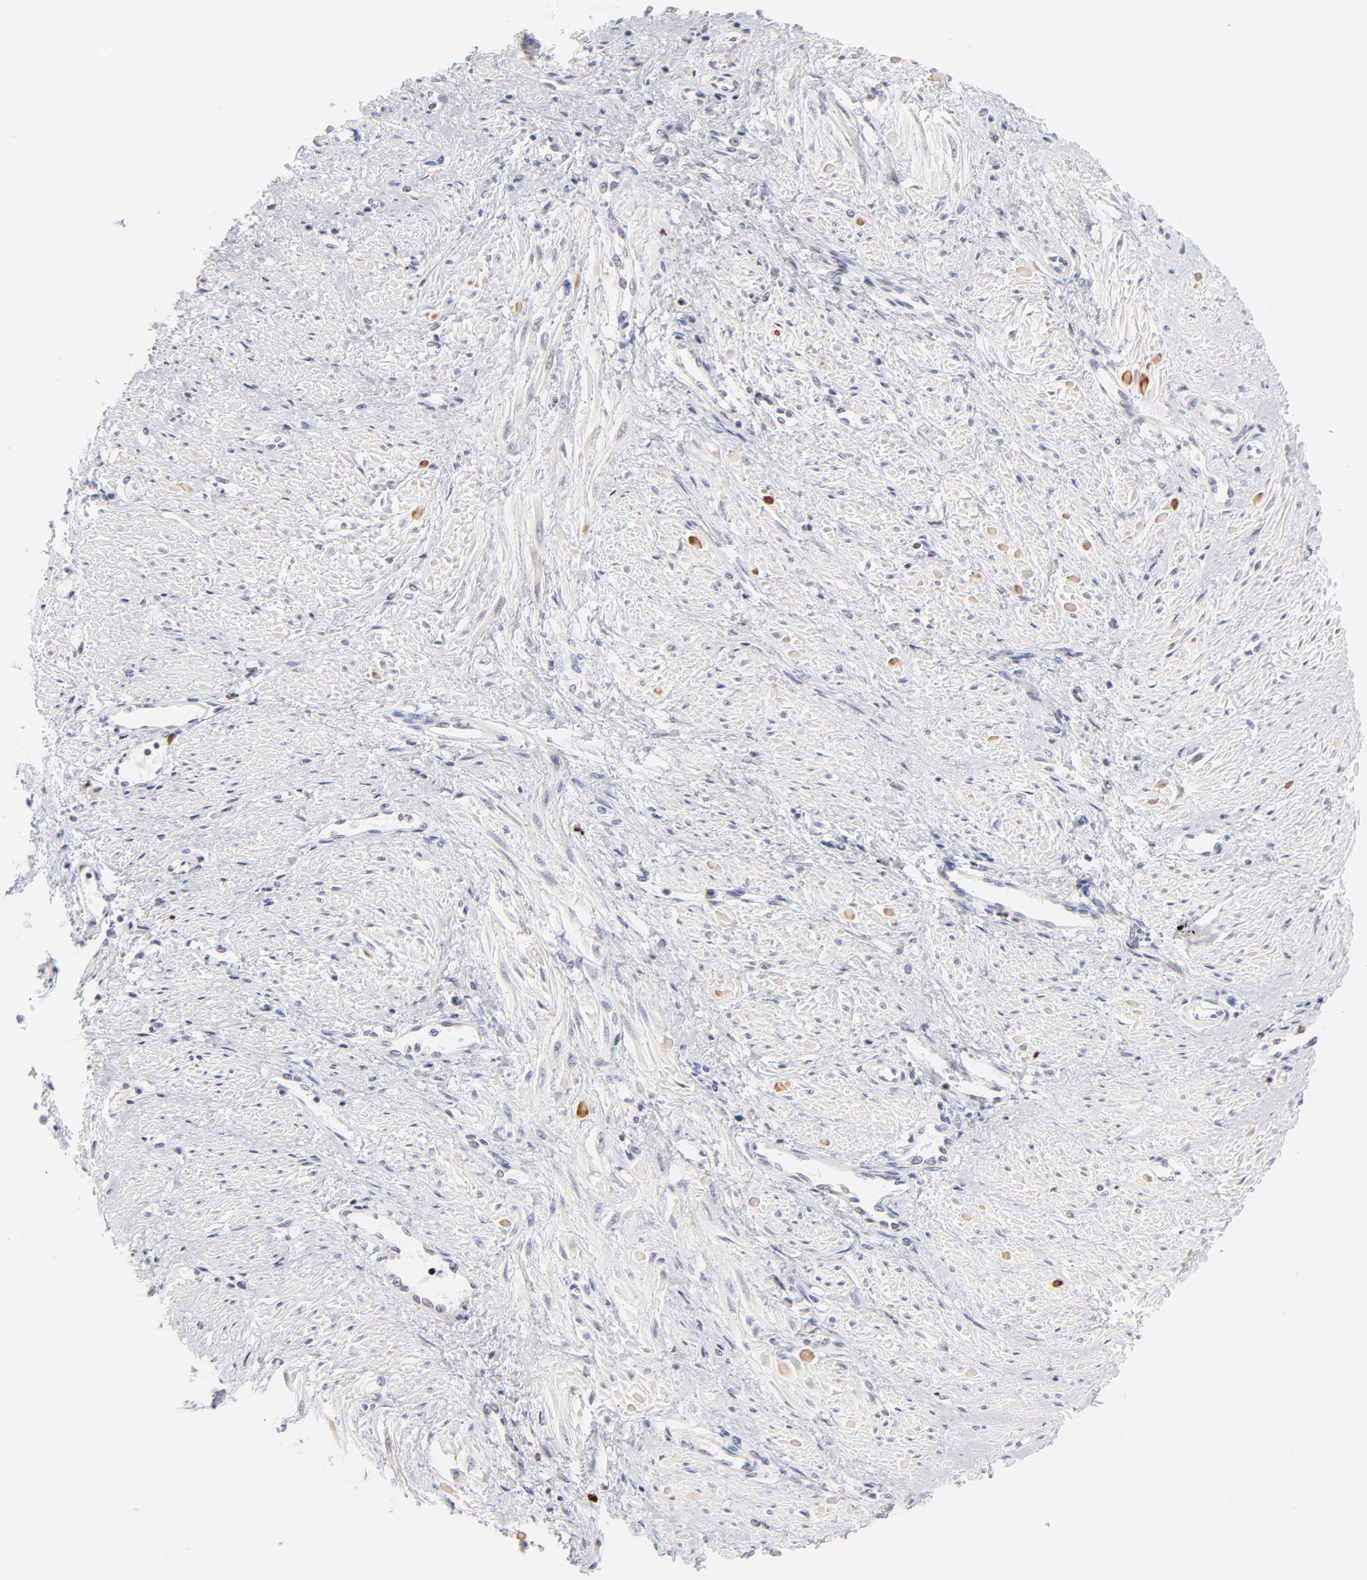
{"staining": {"intensity": "moderate", "quantity": "<25%", "location": "cytoplasmic/membranous"}, "tissue": "smooth muscle", "cell_type": "Smooth muscle cells", "image_type": "normal", "snomed": [{"axis": "morphology", "description": "Normal tissue, NOS"}, {"axis": "topography", "description": "Smooth muscle"}, {"axis": "topography", "description": "Uterus"}], "caption": "Immunohistochemistry (DAB) staining of benign smooth muscle demonstrates moderate cytoplasmic/membranous protein staining in about <25% of smooth muscle cells.", "gene": "PARP1", "patient": {"sex": "female", "age": 39}}